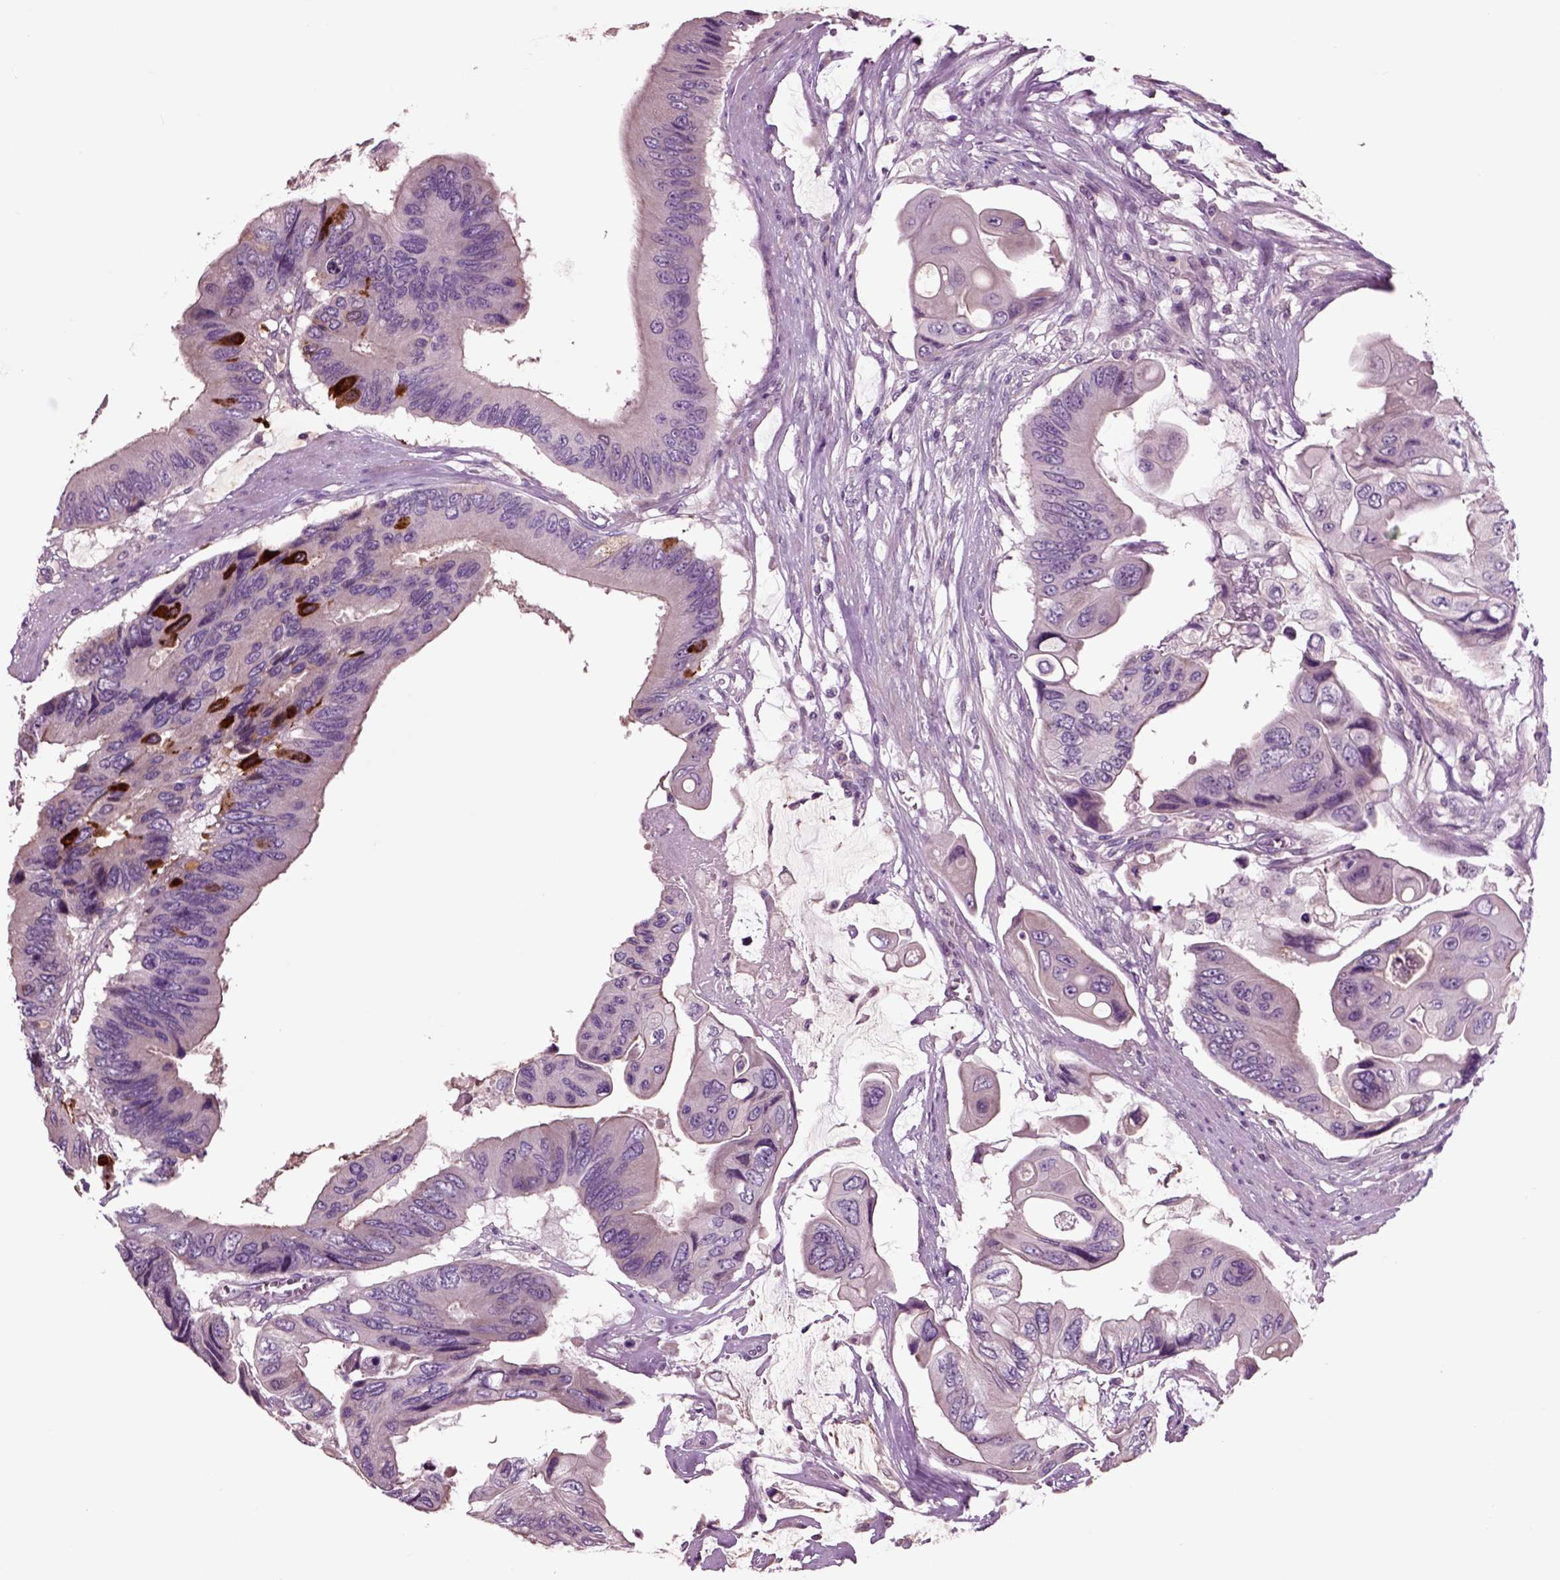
{"staining": {"intensity": "negative", "quantity": "none", "location": "none"}, "tissue": "colorectal cancer", "cell_type": "Tumor cells", "image_type": "cancer", "snomed": [{"axis": "morphology", "description": "Adenocarcinoma, NOS"}, {"axis": "topography", "description": "Rectum"}], "caption": "High power microscopy micrograph of an immunohistochemistry (IHC) image of colorectal cancer, revealing no significant expression in tumor cells.", "gene": "CHGB", "patient": {"sex": "male", "age": 63}}